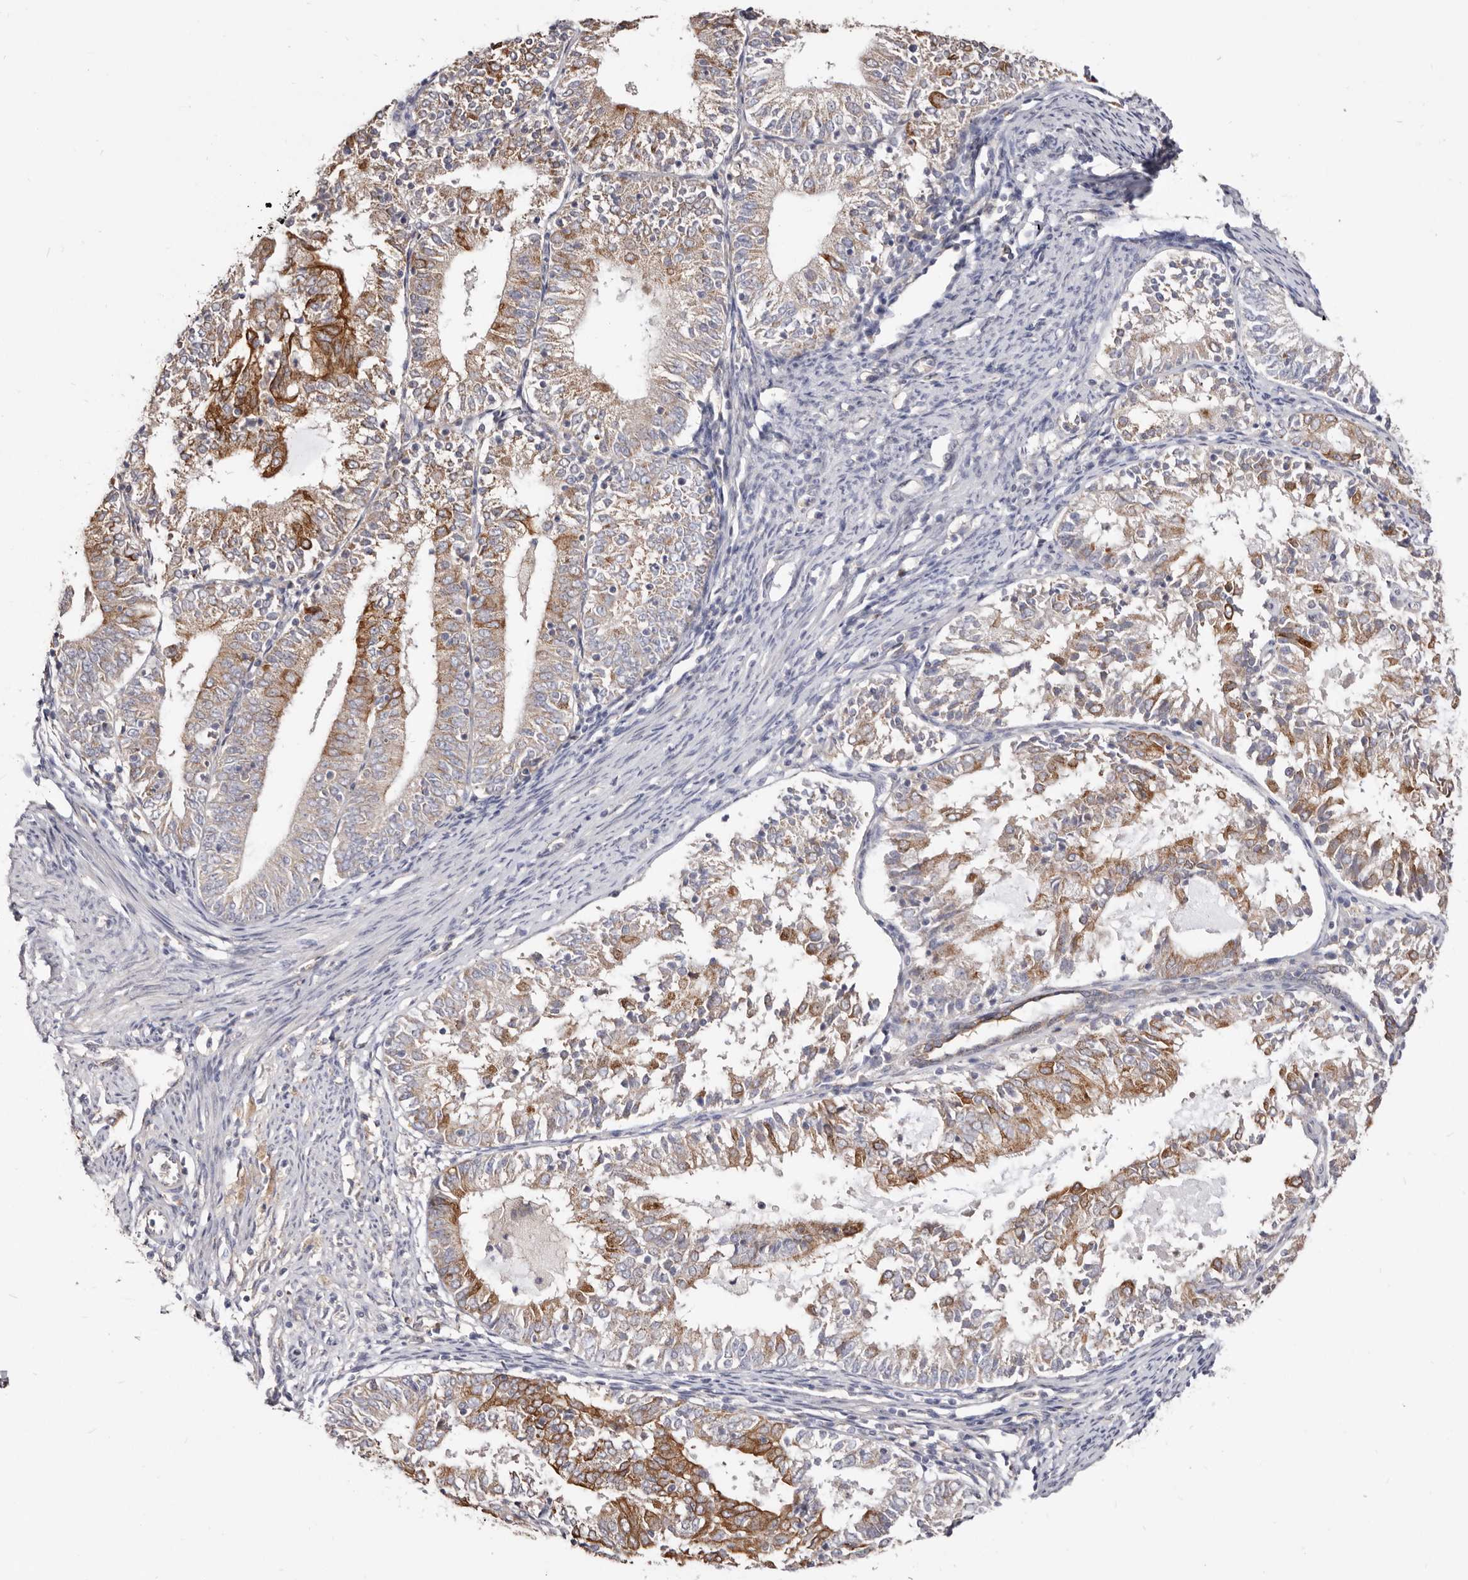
{"staining": {"intensity": "moderate", "quantity": "25%-75%", "location": "cytoplasmic/membranous"}, "tissue": "endometrial cancer", "cell_type": "Tumor cells", "image_type": "cancer", "snomed": [{"axis": "morphology", "description": "Adenocarcinoma, NOS"}, {"axis": "topography", "description": "Endometrium"}], "caption": "High-magnification brightfield microscopy of endometrial cancer (adenocarcinoma) stained with DAB (3,3'-diaminobenzidine) (brown) and counterstained with hematoxylin (blue). tumor cells exhibit moderate cytoplasmic/membranous staining is appreciated in about25%-75% of cells. (Brightfield microscopy of DAB IHC at high magnification).", "gene": "LRRC25", "patient": {"sex": "female", "age": 57}}